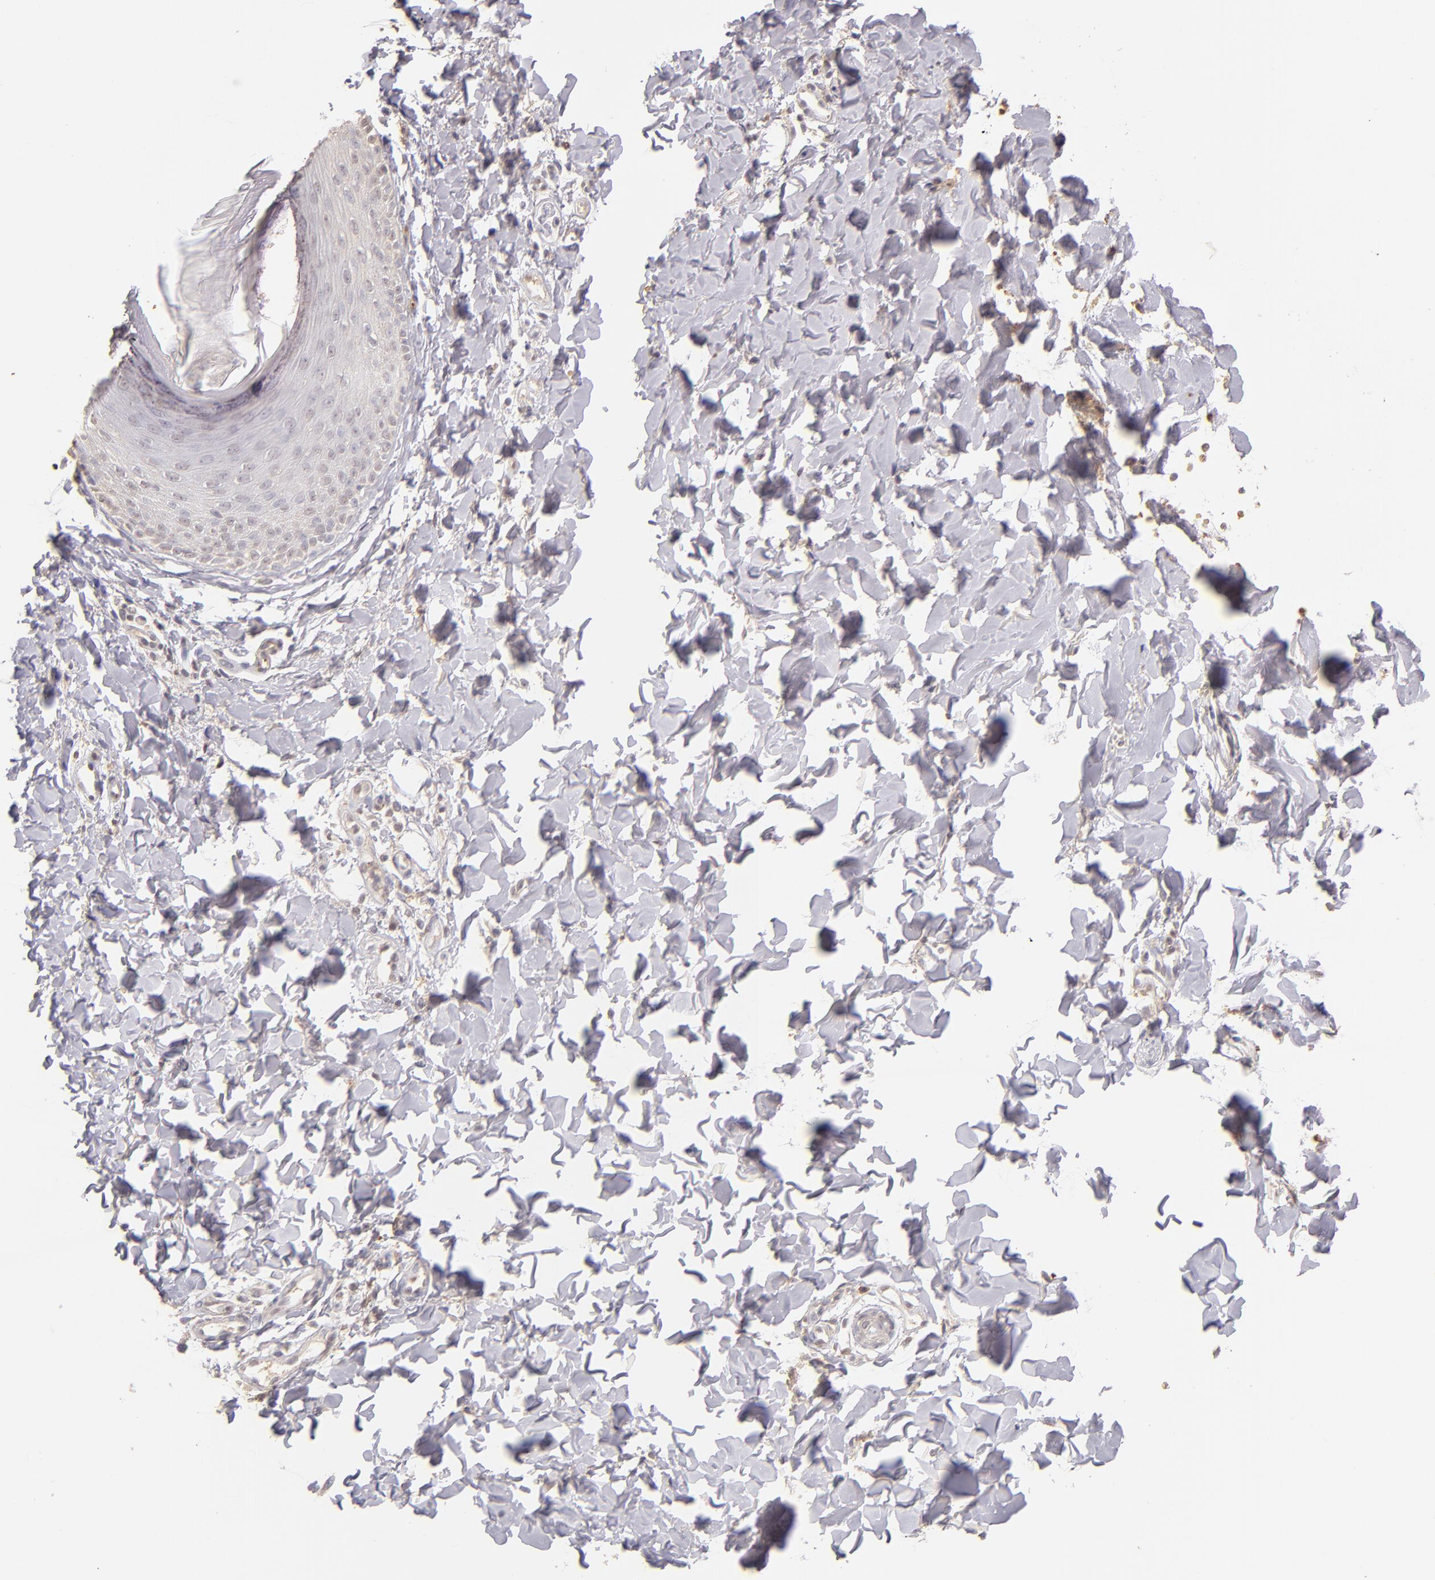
{"staining": {"intensity": "weak", "quantity": "<25%", "location": "cytoplasmic/membranous"}, "tissue": "skin", "cell_type": "Epidermal cells", "image_type": "normal", "snomed": [{"axis": "morphology", "description": "Normal tissue, NOS"}, {"axis": "morphology", "description": "Inflammation, NOS"}, {"axis": "topography", "description": "Soft tissue"}, {"axis": "topography", "description": "Anal"}], "caption": "The photomicrograph displays no staining of epidermal cells in unremarkable skin. (DAB immunohistochemistry visualized using brightfield microscopy, high magnification).", "gene": "SERPINC1", "patient": {"sex": "female", "age": 15}}